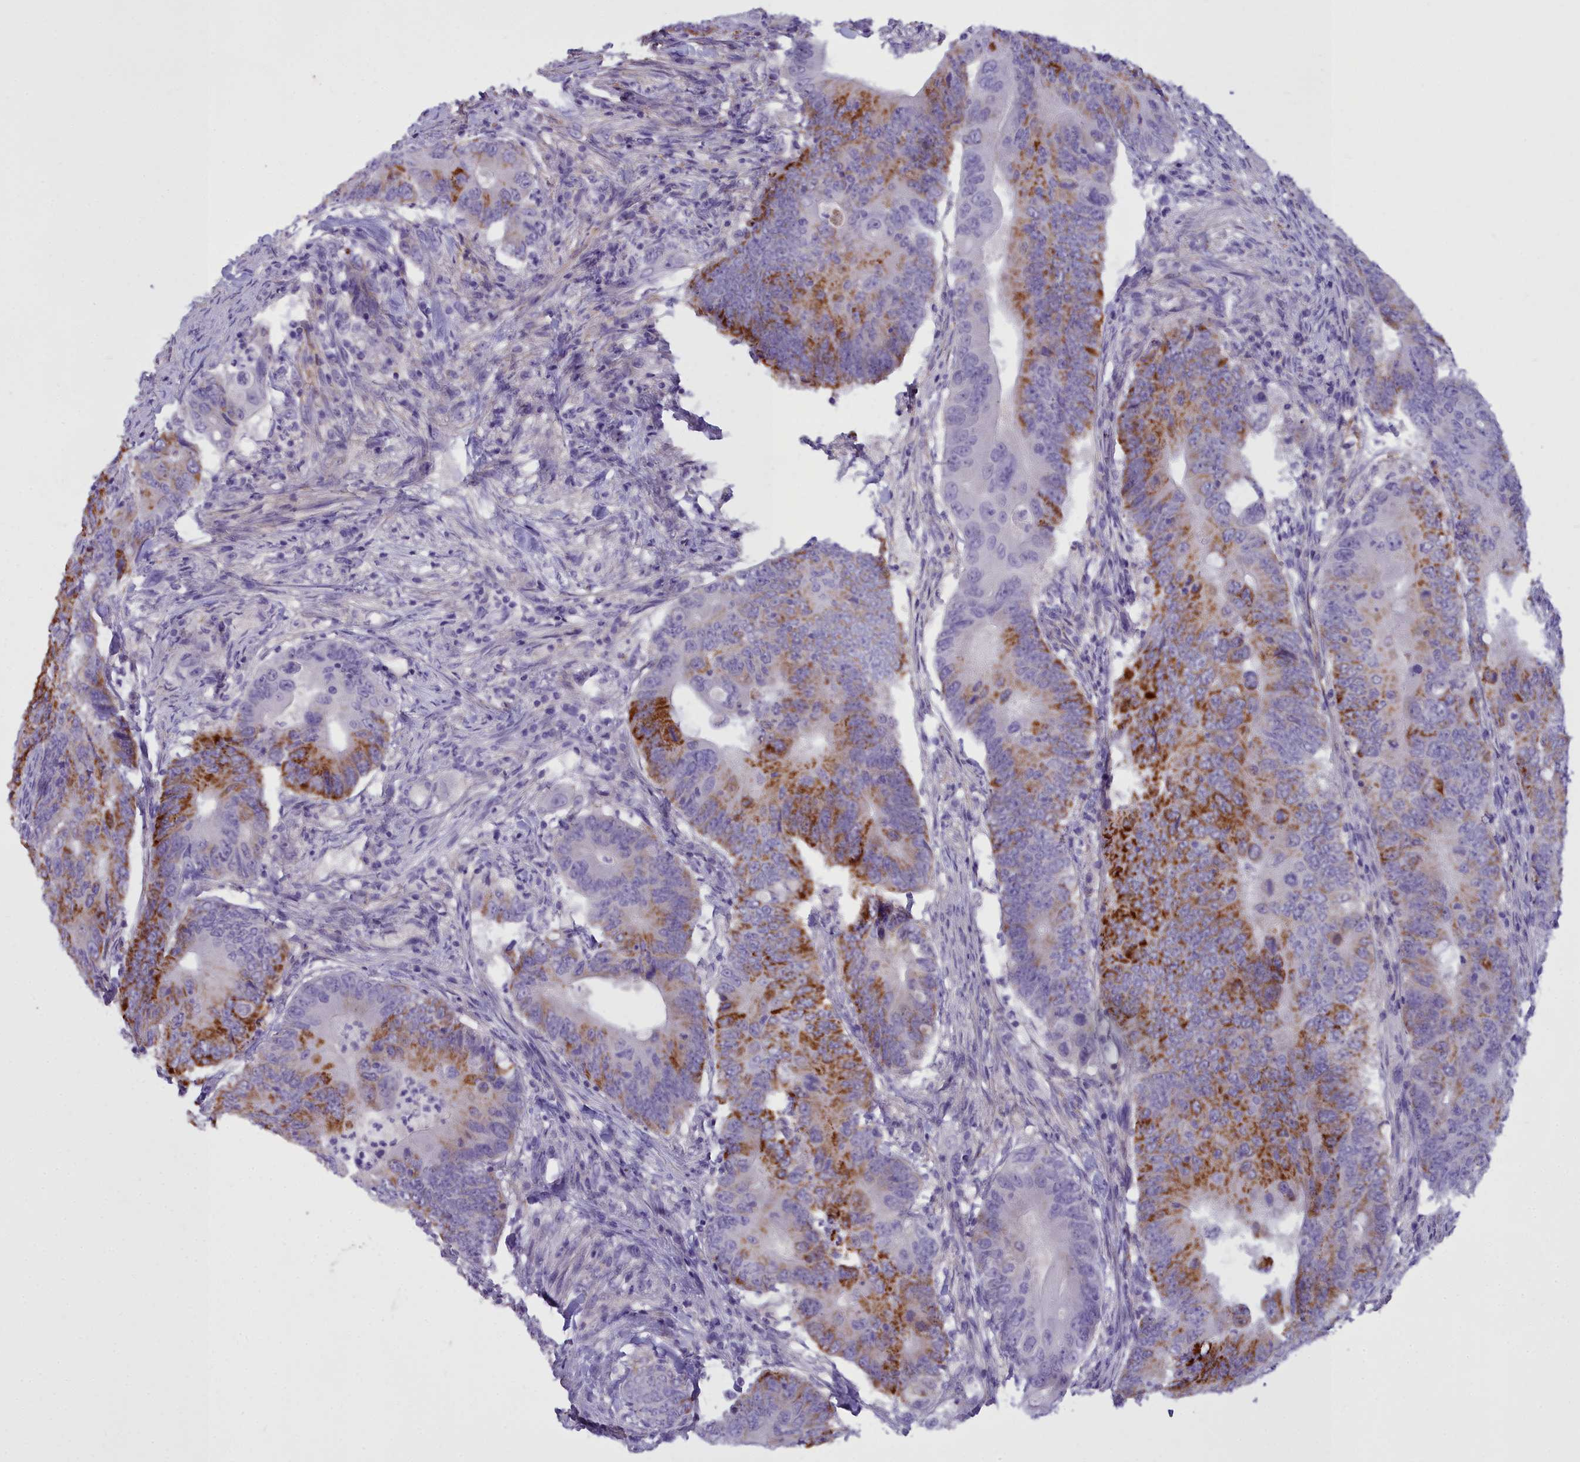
{"staining": {"intensity": "moderate", "quantity": "25%-75%", "location": "cytoplasmic/membranous"}, "tissue": "colorectal cancer", "cell_type": "Tumor cells", "image_type": "cancer", "snomed": [{"axis": "morphology", "description": "Adenocarcinoma, NOS"}, {"axis": "topography", "description": "Colon"}], "caption": "Moderate cytoplasmic/membranous protein expression is seen in about 25%-75% of tumor cells in colorectal adenocarcinoma.", "gene": "OSTN", "patient": {"sex": "male", "age": 71}}